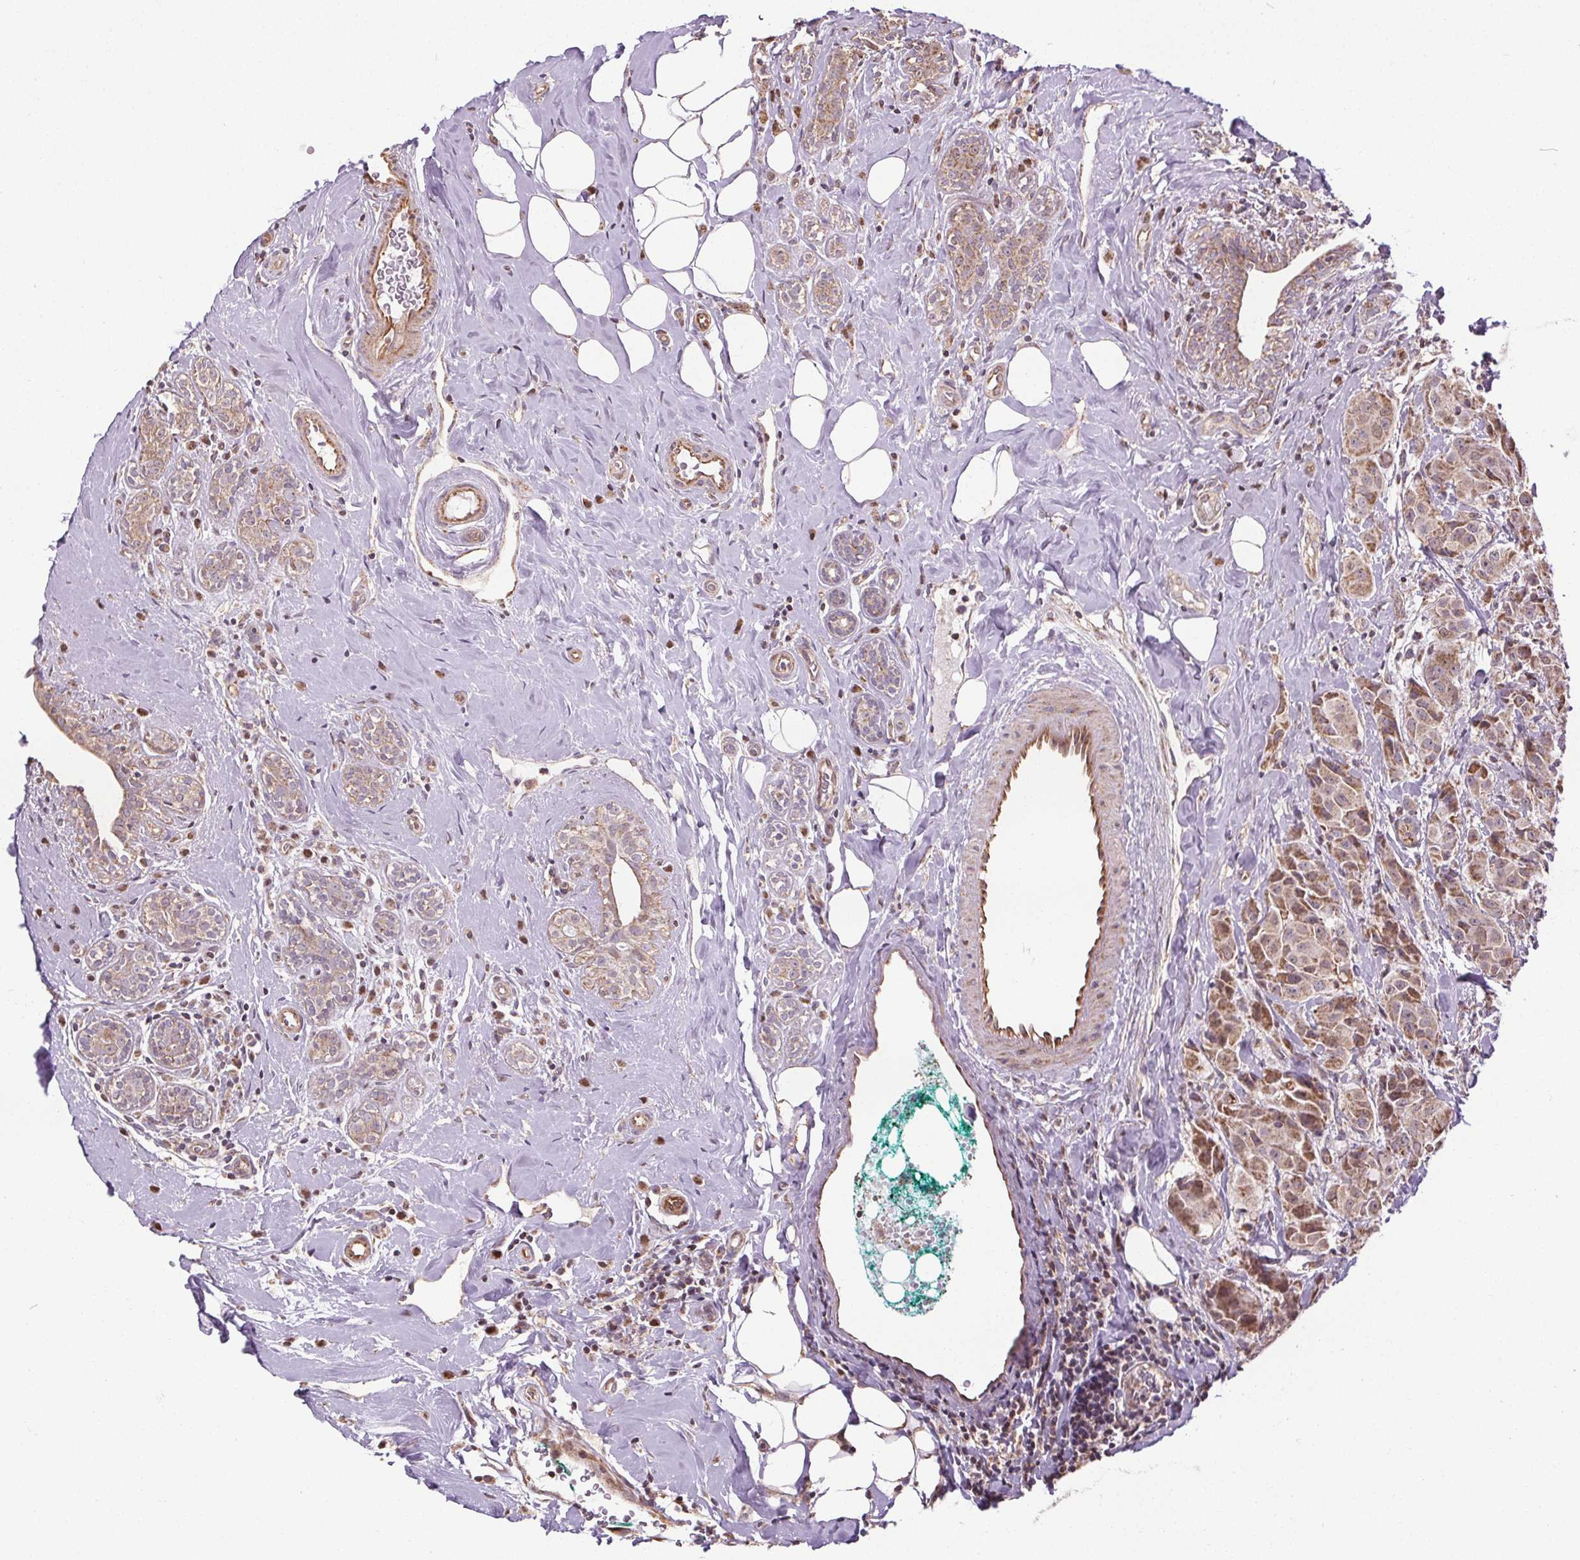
{"staining": {"intensity": "weak", "quantity": ">75%", "location": "cytoplasmic/membranous"}, "tissue": "breast cancer", "cell_type": "Tumor cells", "image_type": "cancer", "snomed": [{"axis": "morphology", "description": "Normal tissue, NOS"}, {"axis": "morphology", "description": "Duct carcinoma"}, {"axis": "topography", "description": "Breast"}], "caption": "A brown stain highlights weak cytoplasmic/membranous positivity of a protein in breast invasive ductal carcinoma tumor cells.", "gene": "ZNF548", "patient": {"sex": "female", "age": 43}}